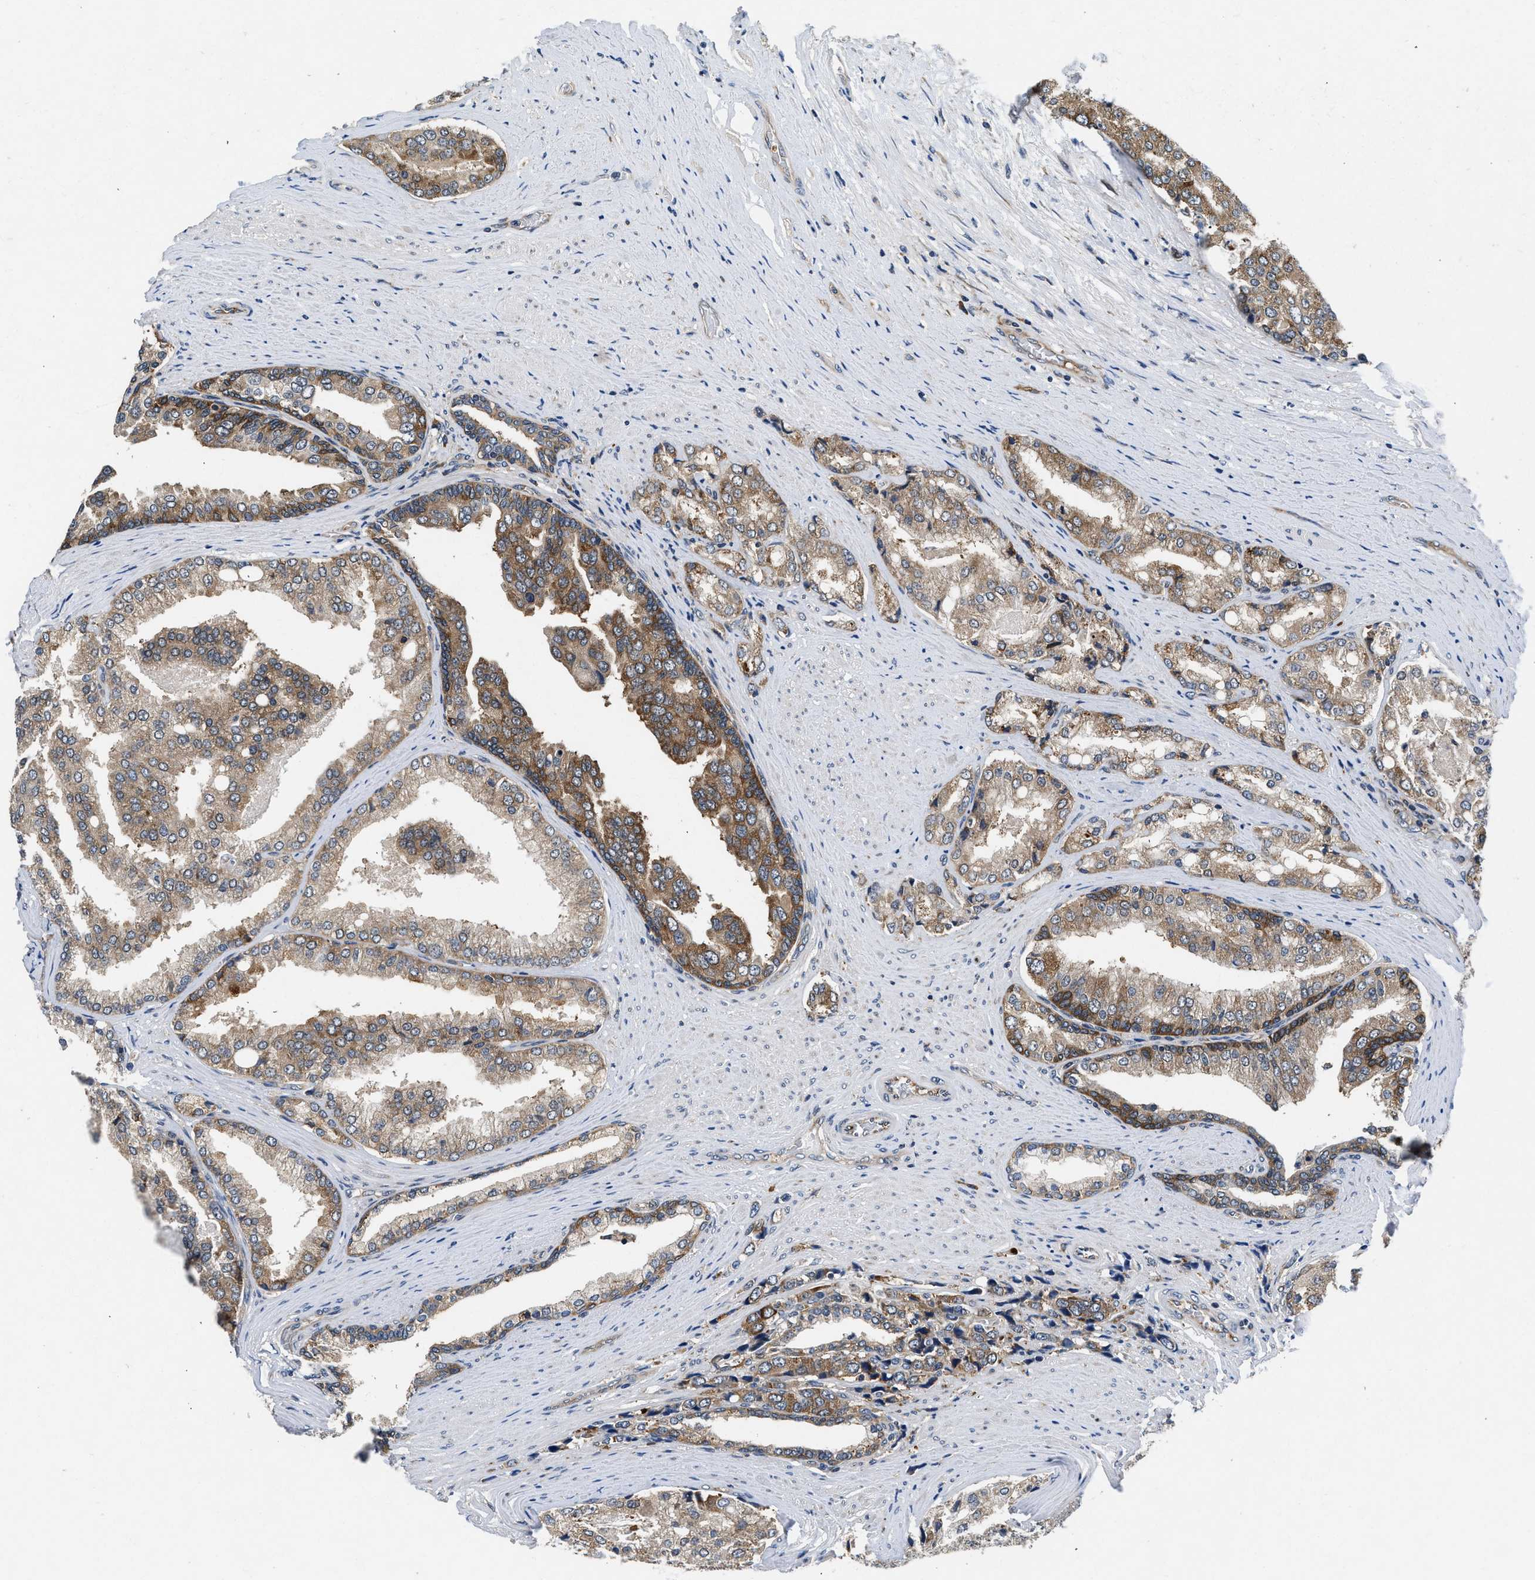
{"staining": {"intensity": "moderate", "quantity": ">75%", "location": "cytoplasmic/membranous"}, "tissue": "prostate cancer", "cell_type": "Tumor cells", "image_type": "cancer", "snomed": [{"axis": "morphology", "description": "Adenocarcinoma, High grade"}, {"axis": "topography", "description": "Prostate"}], "caption": "A photomicrograph of human prostate high-grade adenocarcinoma stained for a protein displays moderate cytoplasmic/membranous brown staining in tumor cells. The staining was performed using DAB (3,3'-diaminobenzidine) to visualize the protein expression in brown, while the nuclei were stained in blue with hematoxylin (Magnification: 20x).", "gene": "PA2G4", "patient": {"sex": "male", "age": 50}}